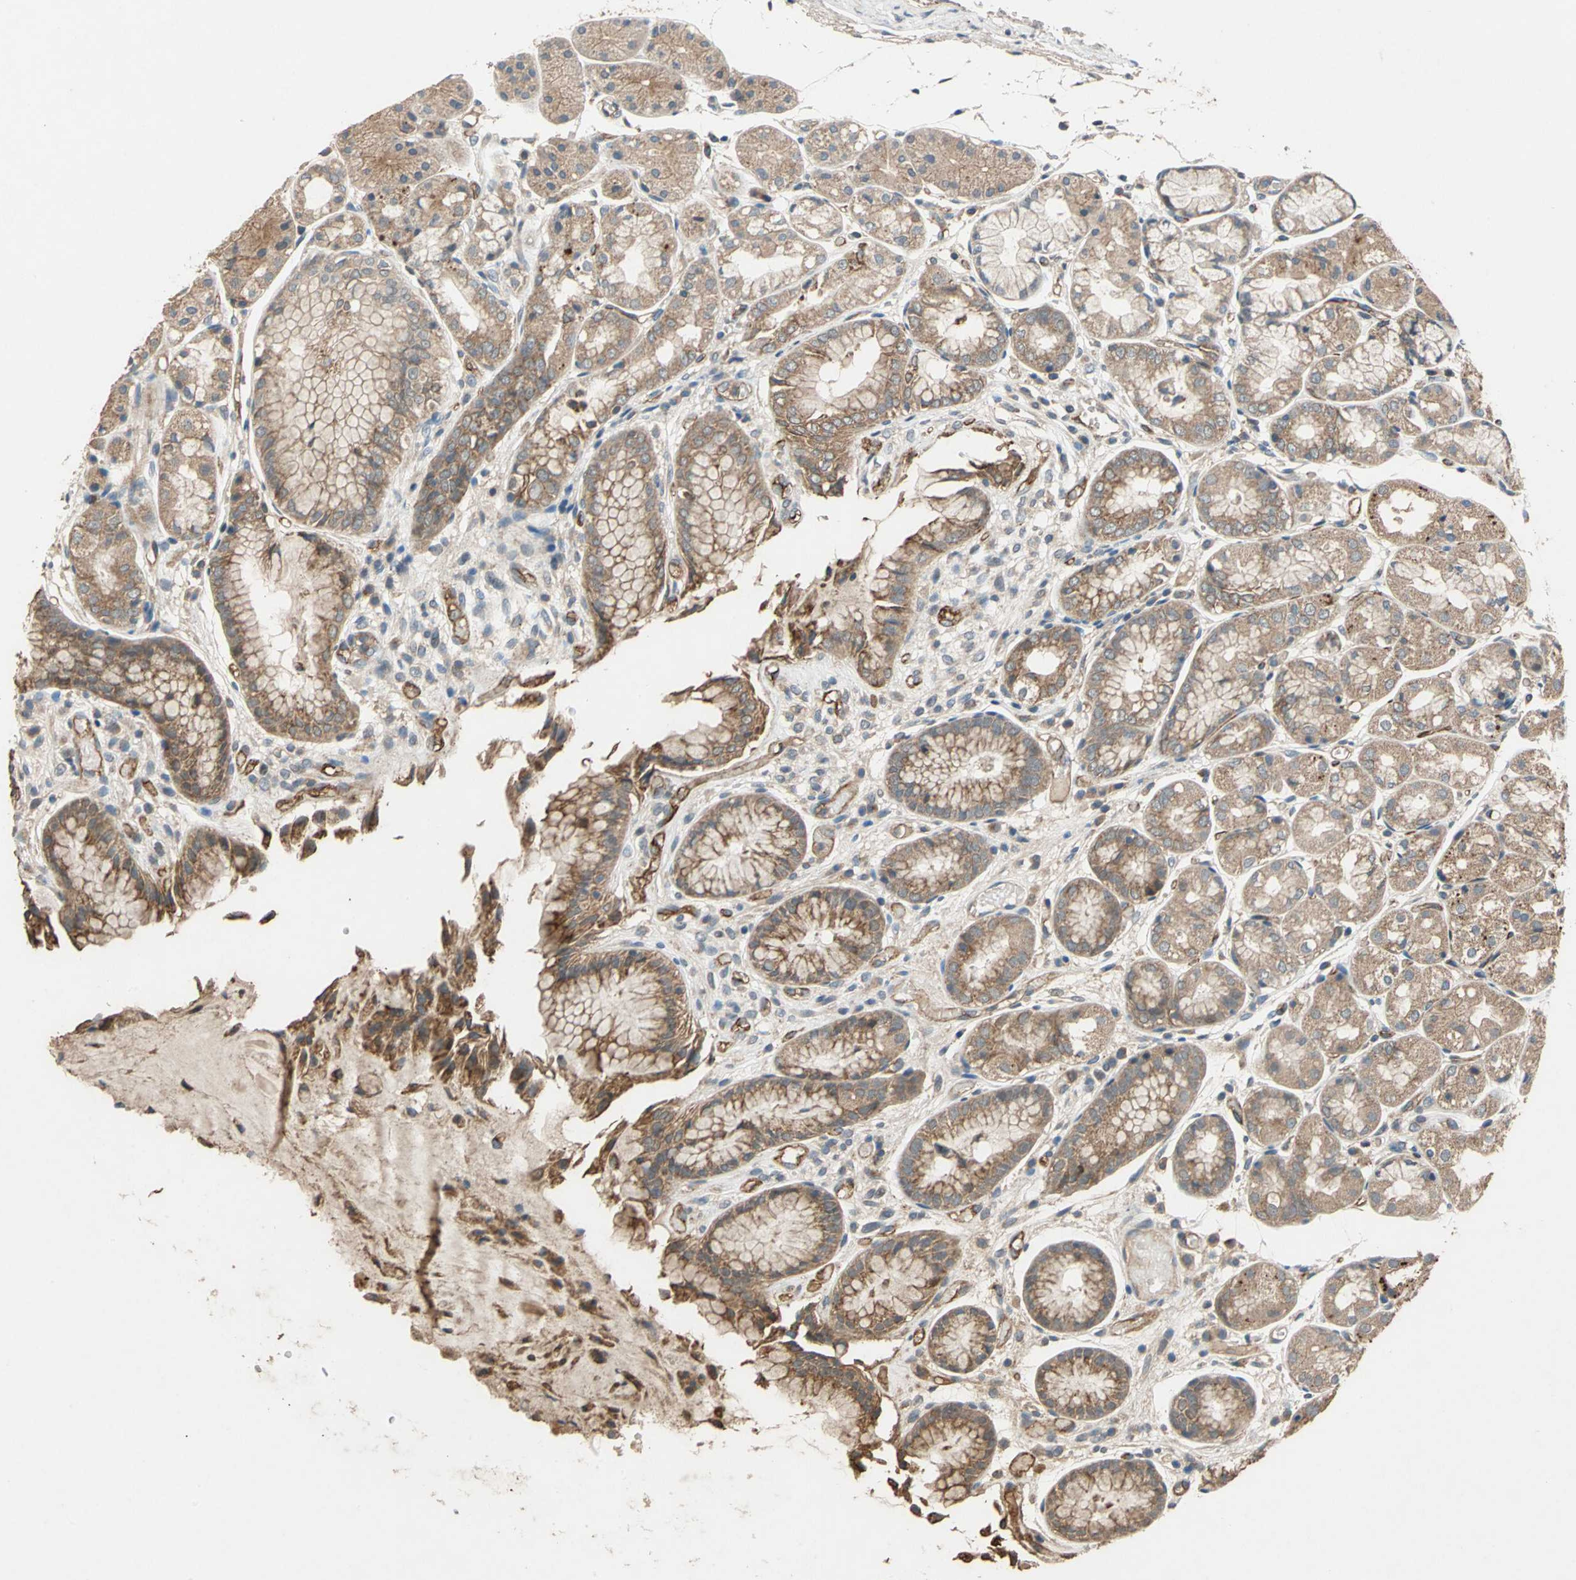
{"staining": {"intensity": "moderate", "quantity": ">75%", "location": "cytoplasmic/membranous"}, "tissue": "stomach", "cell_type": "Glandular cells", "image_type": "normal", "snomed": [{"axis": "morphology", "description": "Normal tissue, NOS"}, {"axis": "topography", "description": "Stomach, upper"}], "caption": "High-magnification brightfield microscopy of normal stomach stained with DAB (brown) and counterstained with hematoxylin (blue). glandular cells exhibit moderate cytoplasmic/membranous expression is present in about>75% of cells.", "gene": "EMCN", "patient": {"sex": "male", "age": 72}}